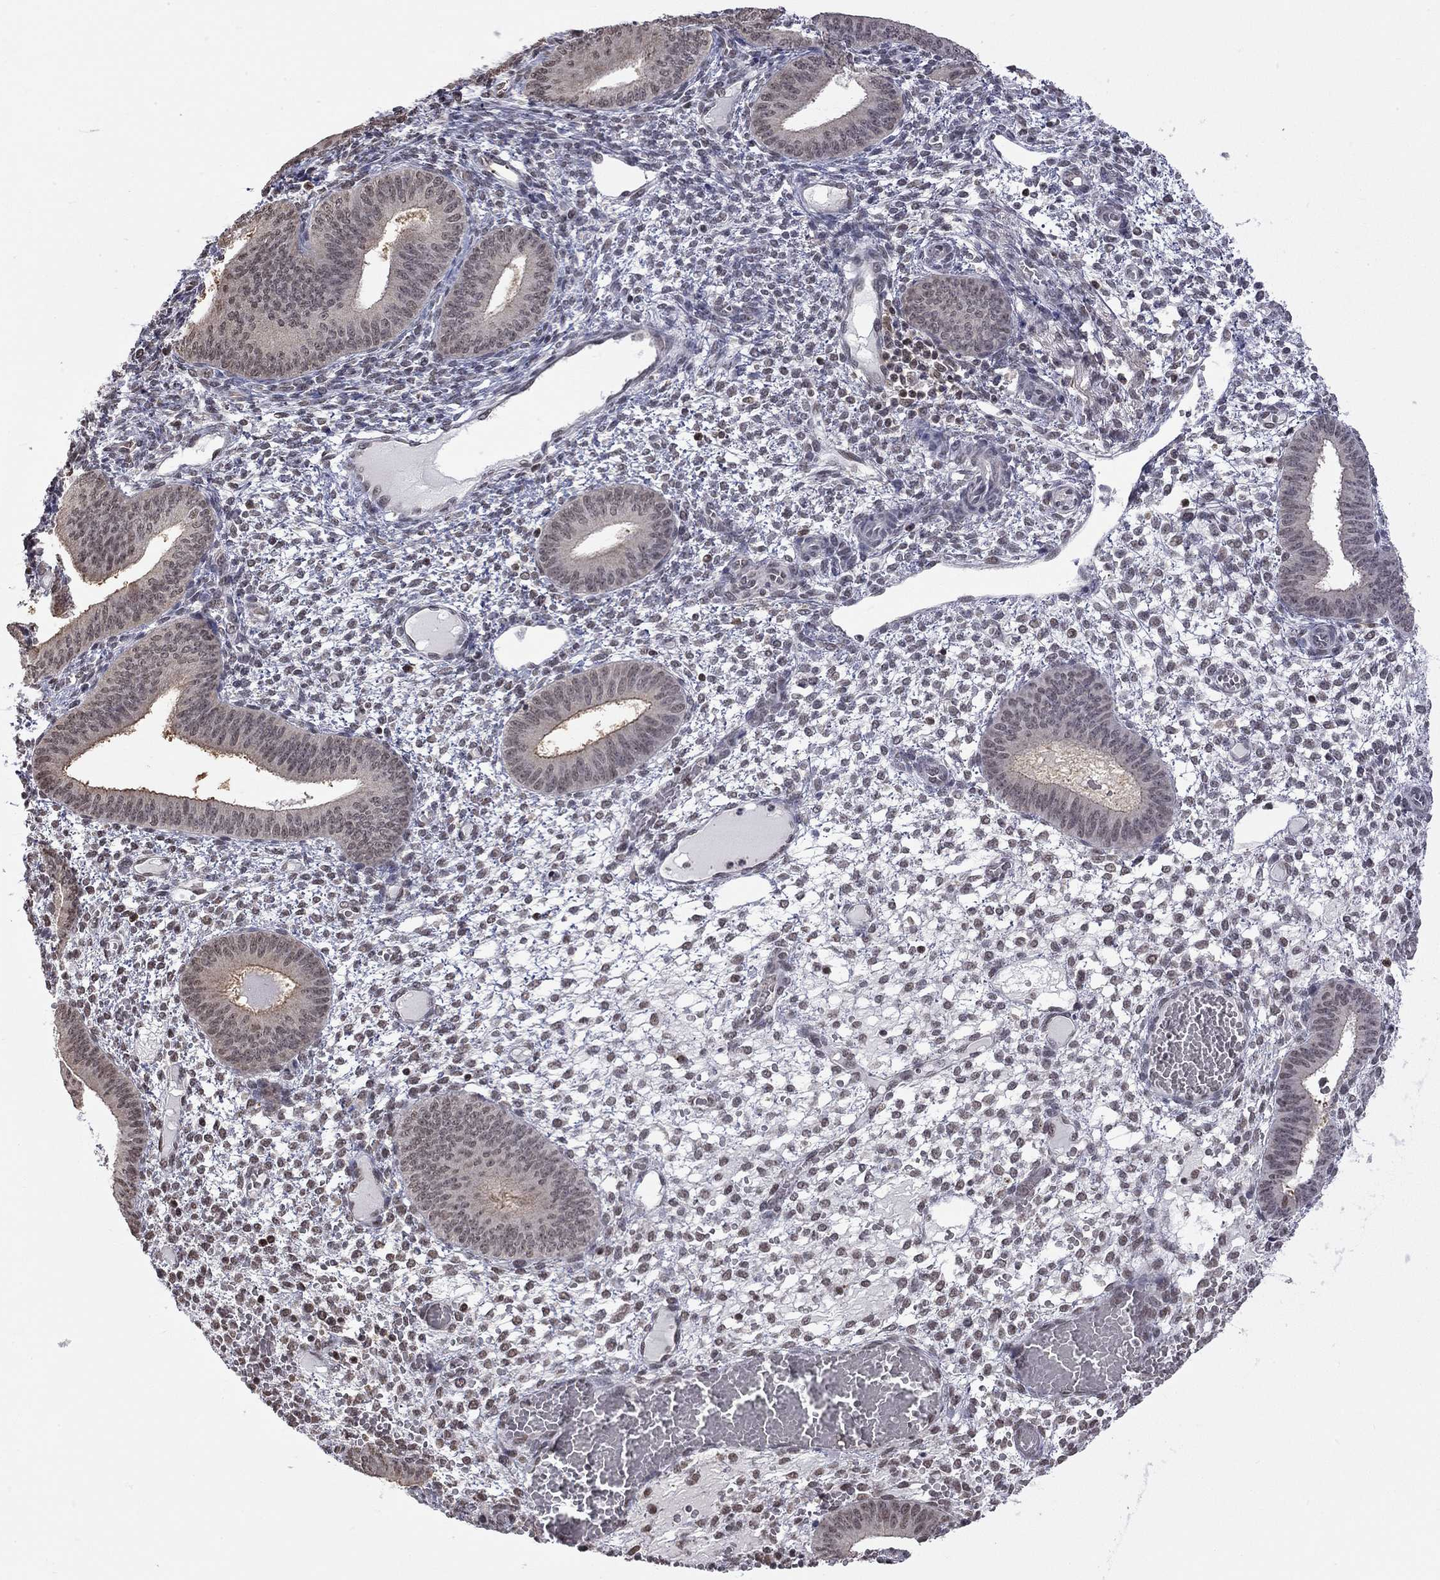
{"staining": {"intensity": "negative", "quantity": "none", "location": "none"}, "tissue": "endometrium", "cell_type": "Cells in endometrial stroma", "image_type": "normal", "snomed": [{"axis": "morphology", "description": "Normal tissue, NOS"}, {"axis": "topography", "description": "Endometrium"}], "caption": "This is an immunohistochemistry photomicrograph of unremarkable human endometrium. There is no expression in cells in endometrial stroma.", "gene": "RFWD3", "patient": {"sex": "female", "age": 42}}